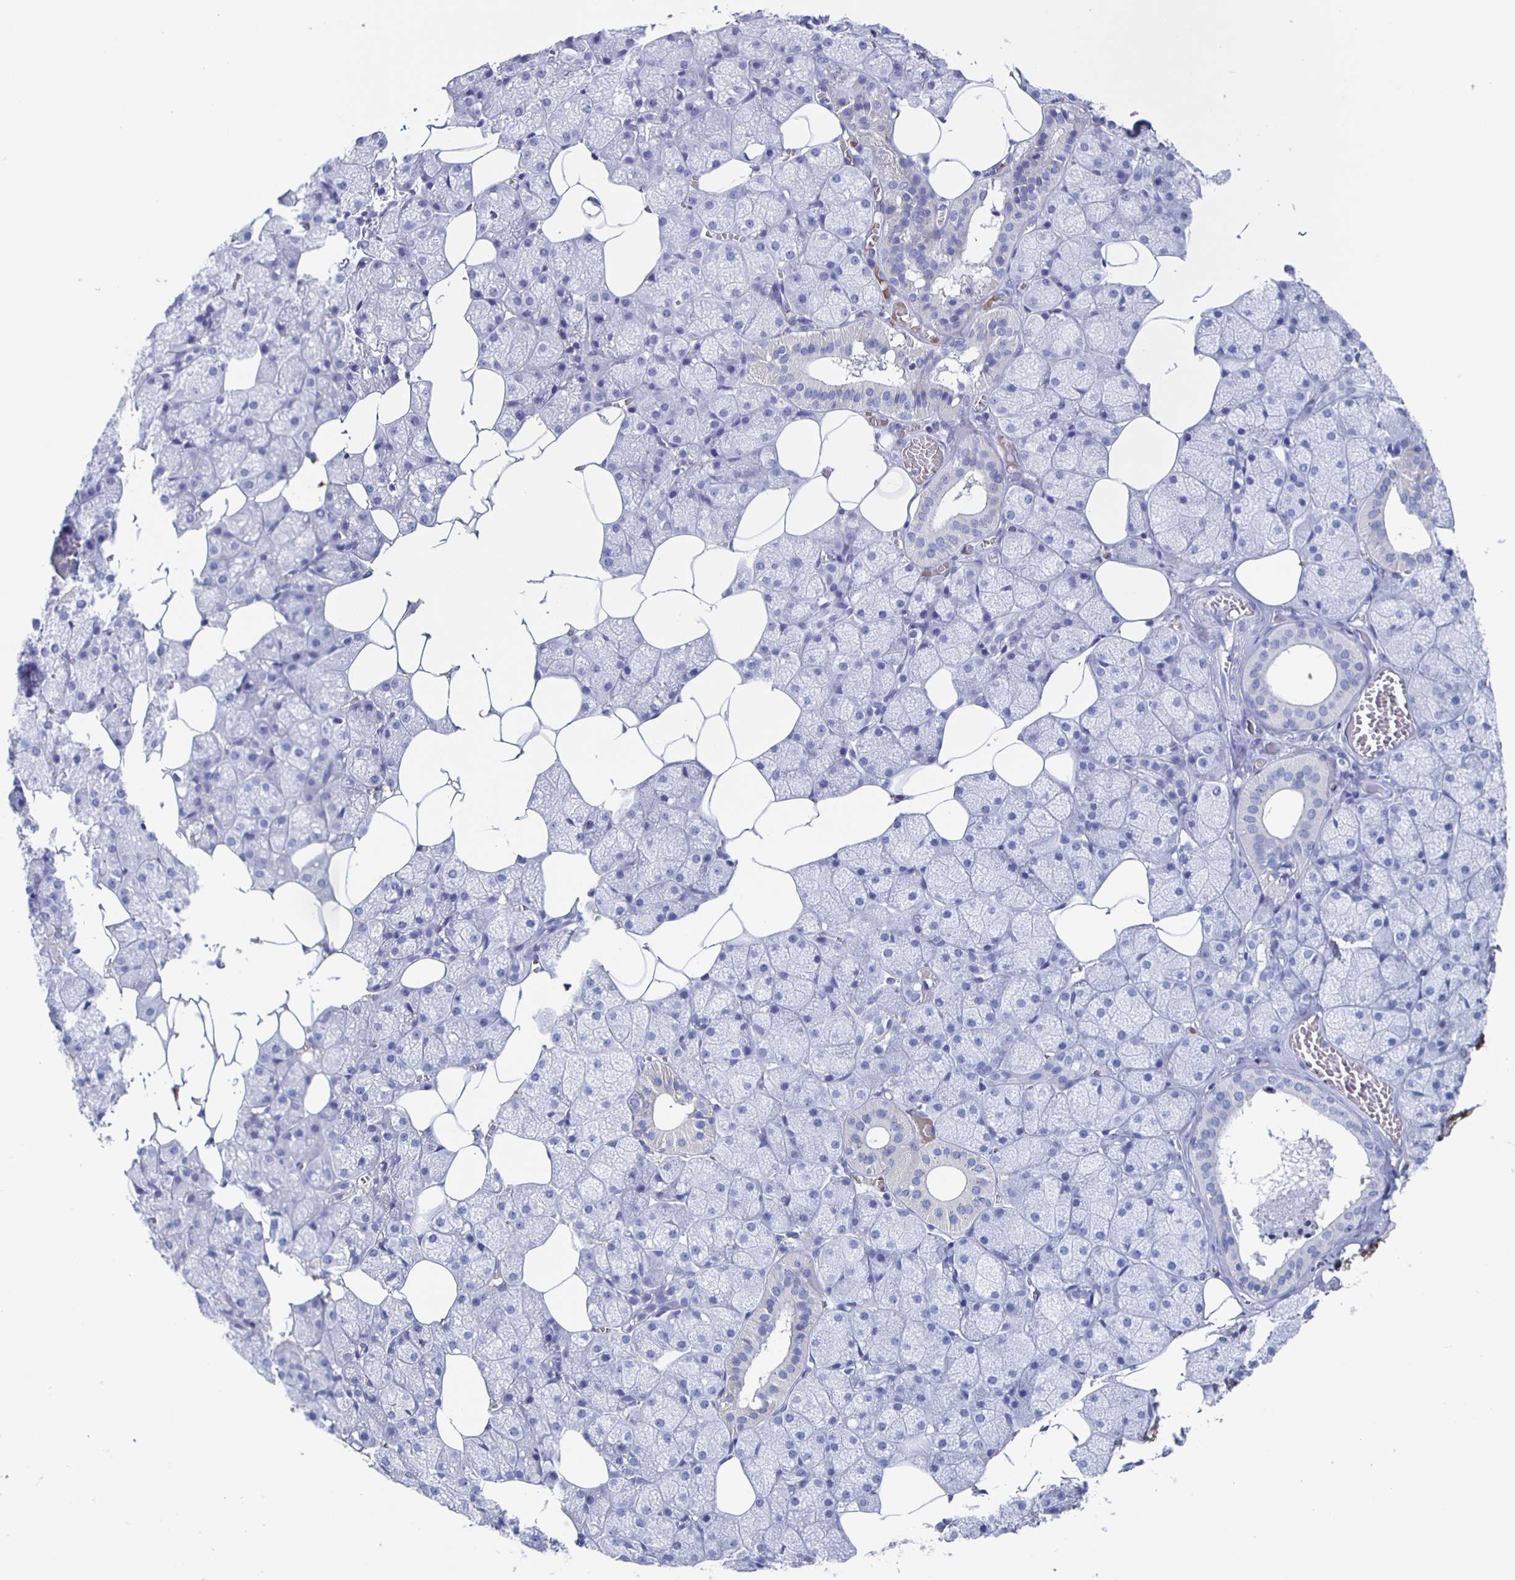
{"staining": {"intensity": "negative", "quantity": "none", "location": "none"}, "tissue": "salivary gland", "cell_type": "Glandular cells", "image_type": "normal", "snomed": [{"axis": "morphology", "description": "Normal tissue, NOS"}, {"axis": "topography", "description": "Salivary gland"}, {"axis": "topography", "description": "Peripheral nerve tissue"}], "caption": "Immunohistochemistry (IHC) histopathology image of normal salivary gland: salivary gland stained with DAB (3,3'-diaminobenzidine) reveals no significant protein expression in glandular cells.", "gene": "FGA", "patient": {"sex": "male", "age": 38}}